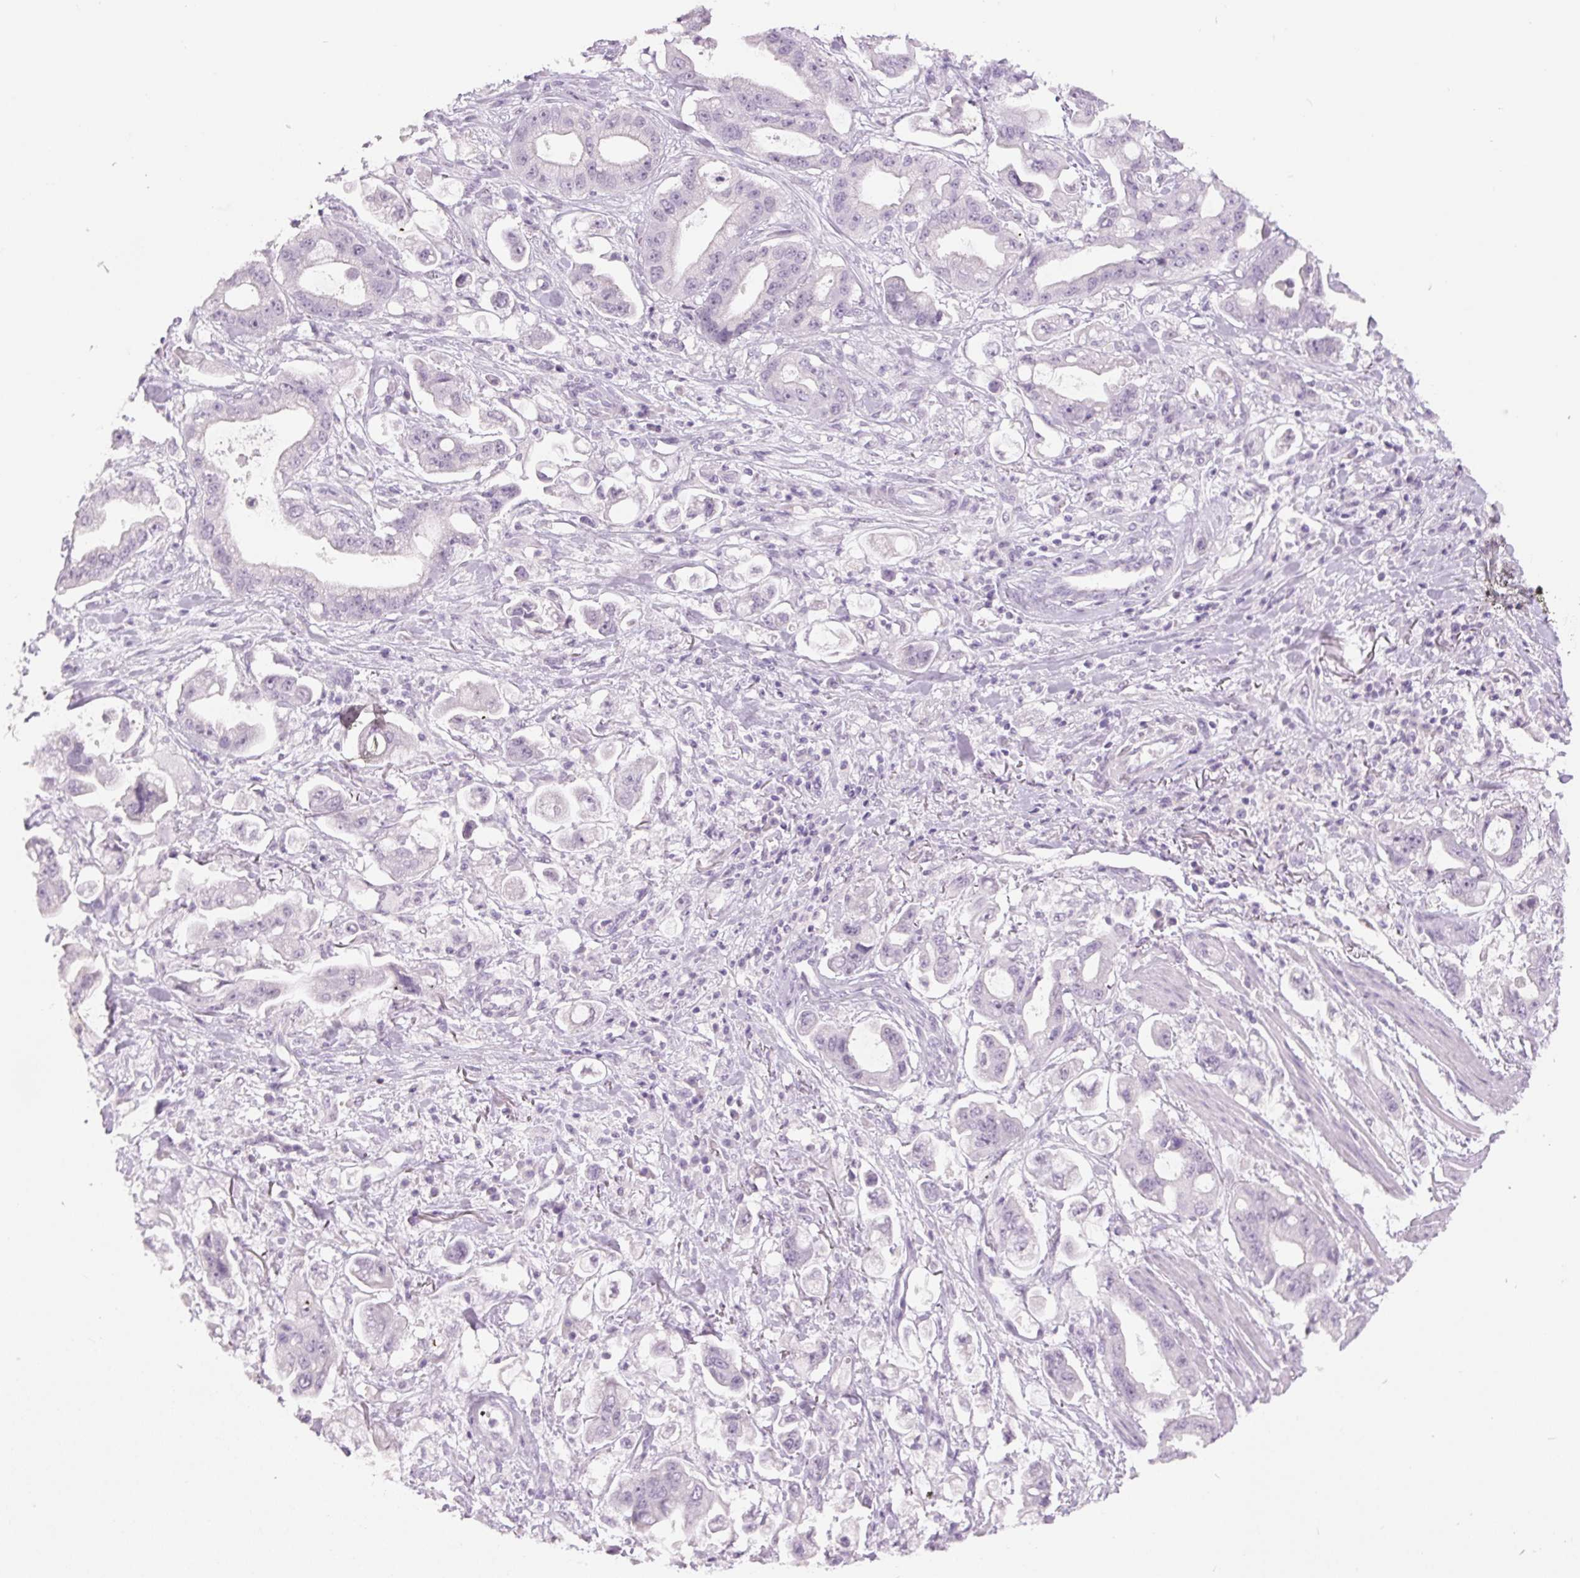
{"staining": {"intensity": "negative", "quantity": "none", "location": "none"}, "tissue": "stomach cancer", "cell_type": "Tumor cells", "image_type": "cancer", "snomed": [{"axis": "morphology", "description": "Adenocarcinoma, NOS"}, {"axis": "topography", "description": "Stomach"}], "caption": "High magnification brightfield microscopy of adenocarcinoma (stomach) stained with DAB (3,3'-diaminobenzidine) (brown) and counterstained with hematoxylin (blue): tumor cells show no significant expression.", "gene": "SIX1", "patient": {"sex": "male", "age": 62}}